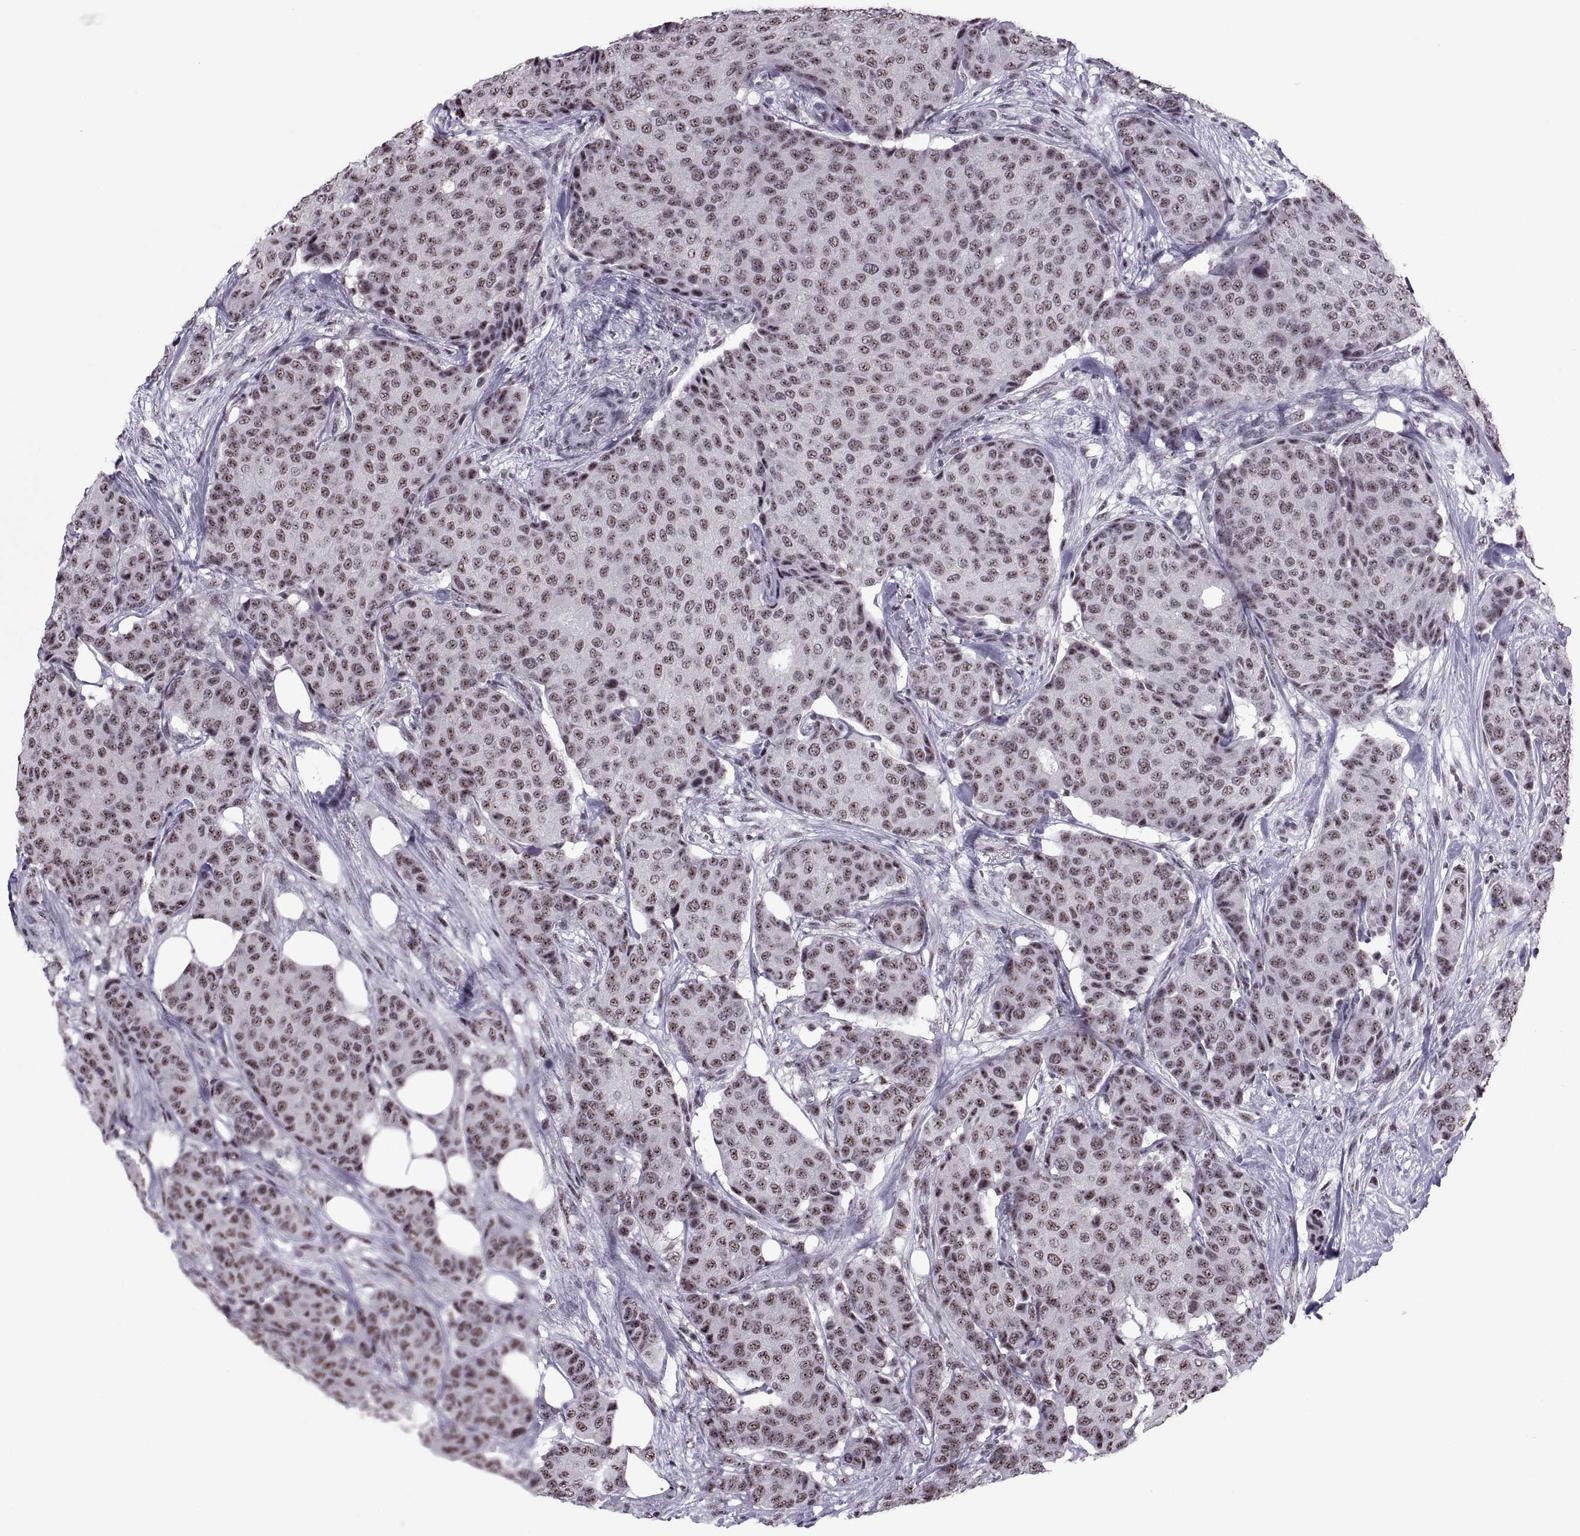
{"staining": {"intensity": "weak", "quantity": ">75%", "location": "nuclear"}, "tissue": "breast cancer", "cell_type": "Tumor cells", "image_type": "cancer", "snomed": [{"axis": "morphology", "description": "Duct carcinoma"}, {"axis": "topography", "description": "Breast"}], "caption": "This histopathology image reveals breast cancer (invasive ductal carcinoma) stained with immunohistochemistry to label a protein in brown. The nuclear of tumor cells show weak positivity for the protein. Nuclei are counter-stained blue.", "gene": "MAGEA4", "patient": {"sex": "female", "age": 75}}